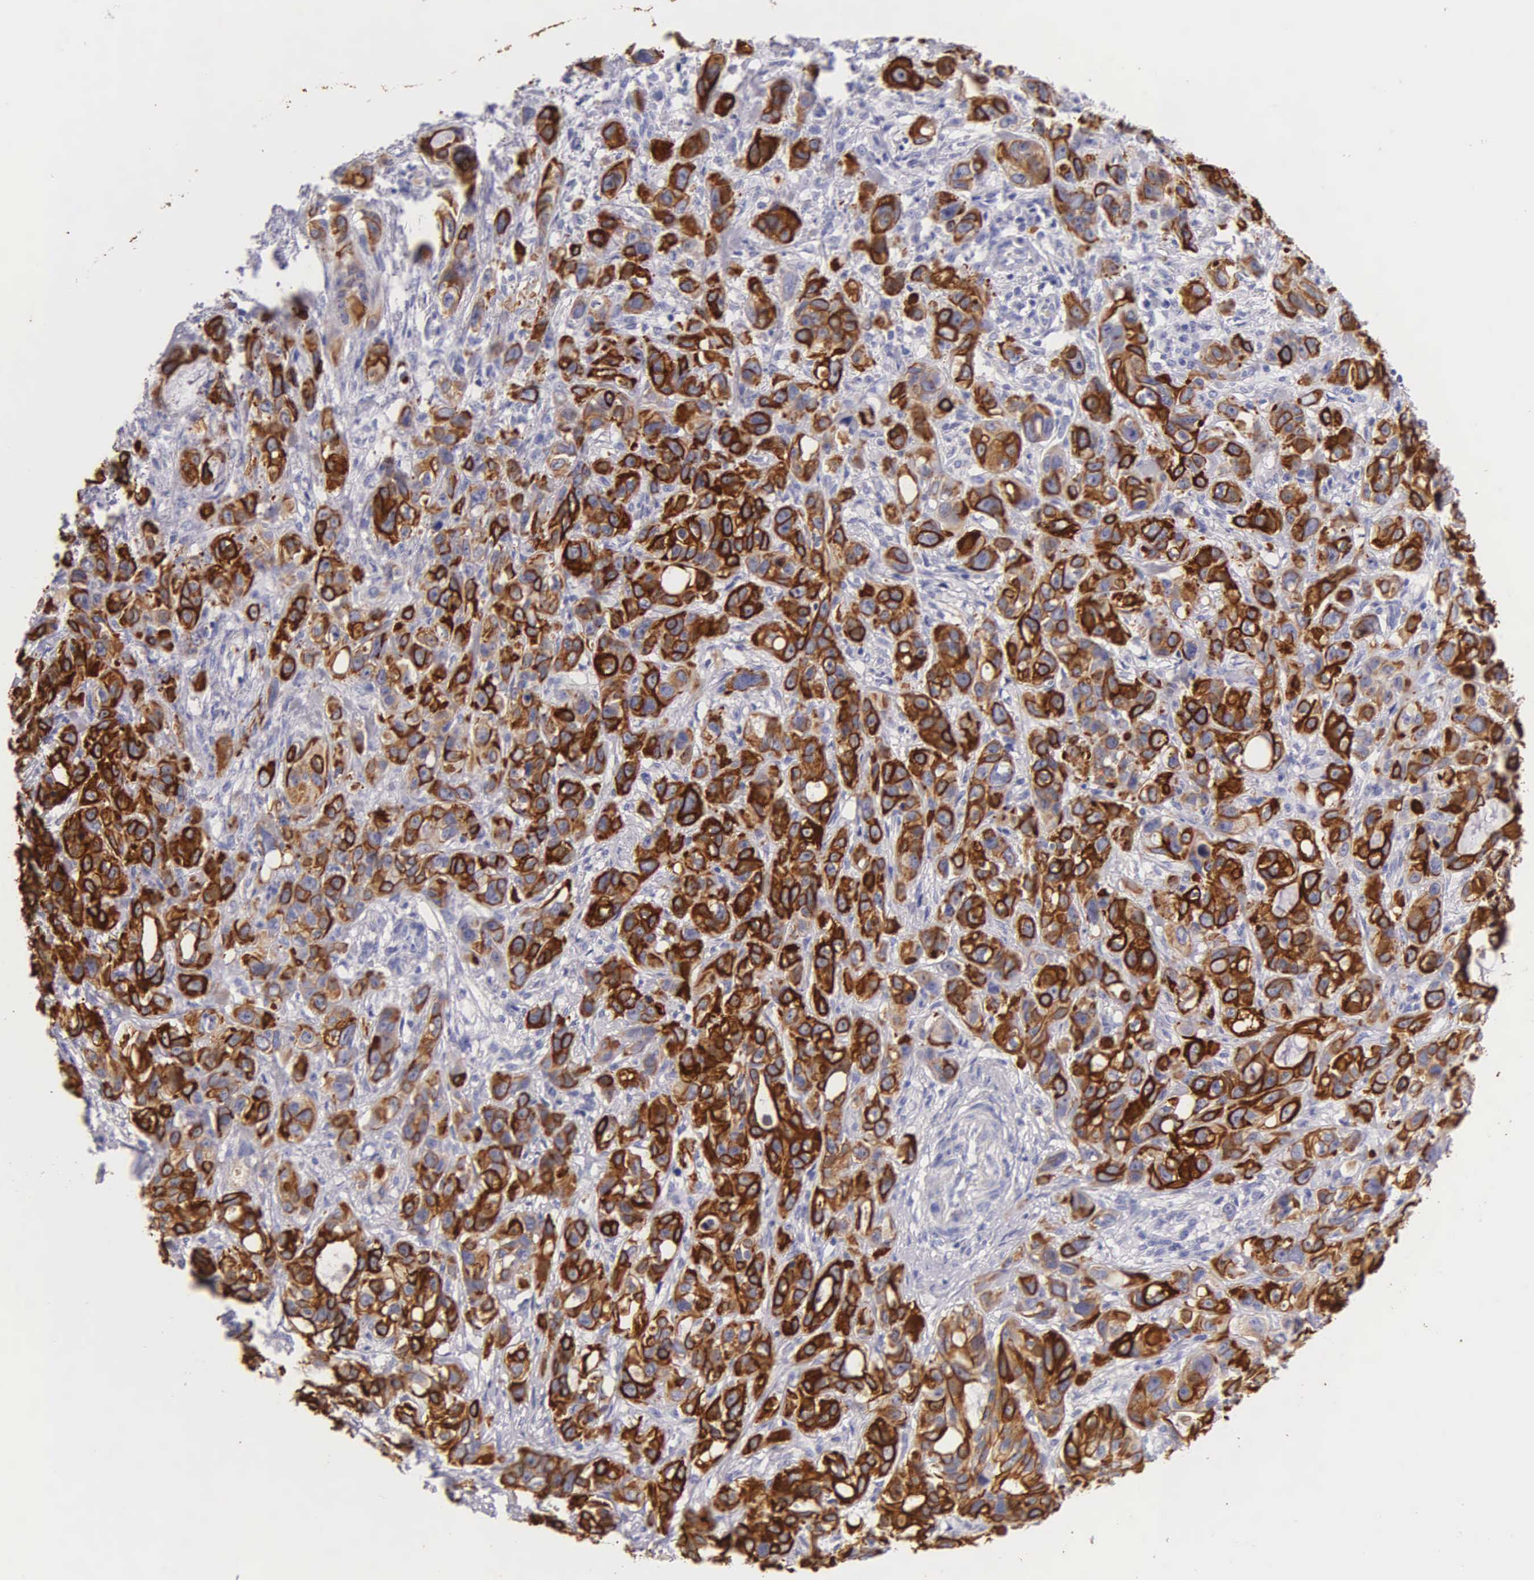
{"staining": {"intensity": "strong", "quantity": ">75%", "location": "cytoplasmic/membranous"}, "tissue": "stomach cancer", "cell_type": "Tumor cells", "image_type": "cancer", "snomed": [{"axis": "morphology", "description": "Adenocarcinoma, NOS"}, {"axis": "topography", "description": "Stomach, upper"}], "caption": "This is a histology image of immunohistochemistry staining of adenocarcinoma (stomach), which shows strong staining in the cytoplasmic/membranous of tumor cells.", "gene": "KRT17", "patient": {"sex": "male", "age": 47}}